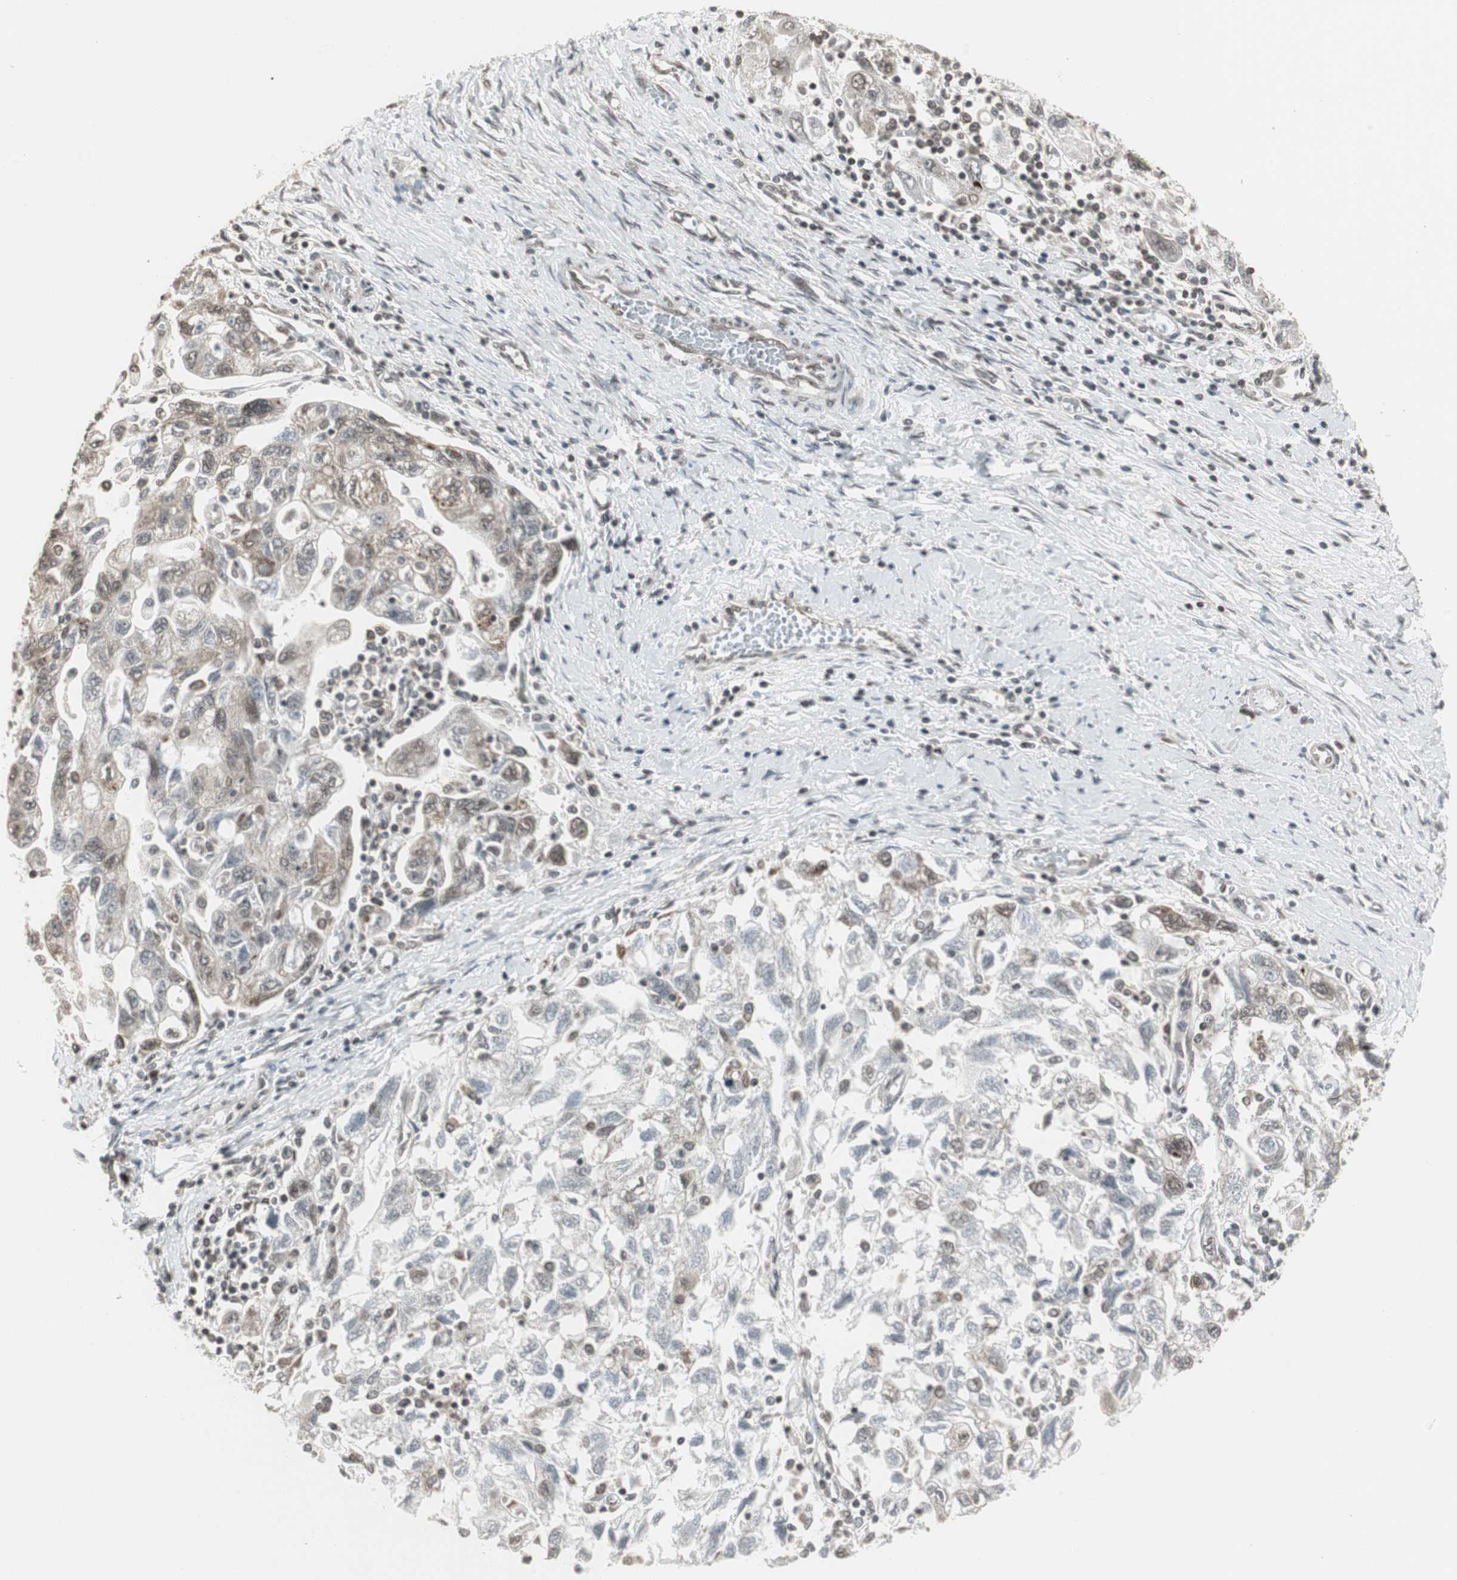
{"staining": {"intensity": "weak", "quantity": "<25%", "location": "cytoplasmic/membranous"}, "tissue": "ovarian cancer", "cell_type": "Tumor cells", "image_type": "cancer", "snomed": [{"axis": "morphology", "description": "Carcinoma, NOS"}, {"axis": "morphology", "description": "Cystadenocarcinoma, serous, NOS"}, {"axis": "topography", "description": "Ovary"}], "caption": "Tumor cells are negative for brown protein staining in ovarian carcinoma. Nuclei are stained in blue.", "gene": "CBLC", "patient": {"sex": "female", "age": 69}}